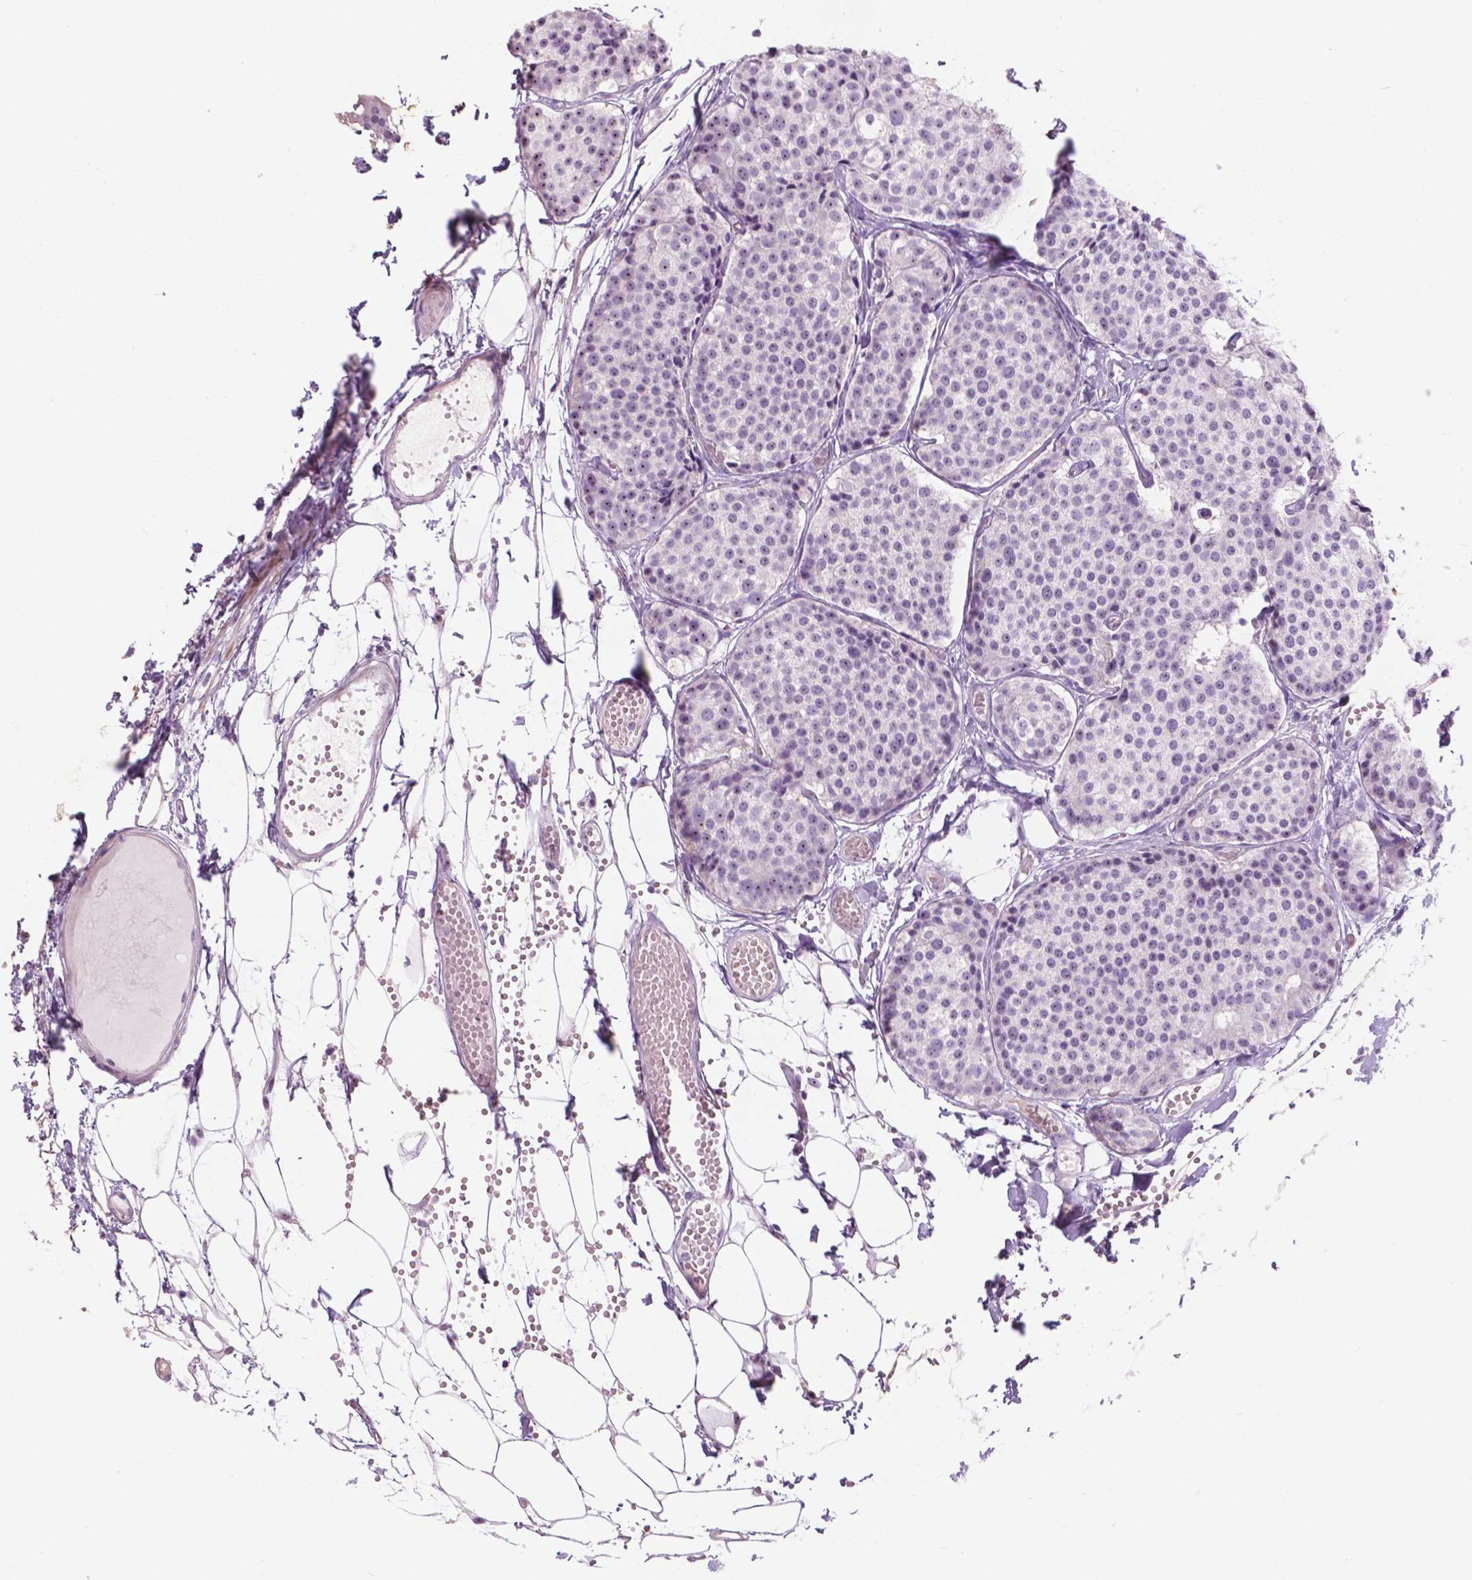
{"staining": {"intensity": "negative", "quantity": "none", "location": "none"}, "tissue": "carcinoid", "cell_type": "Tumor cells", "image_type": "cancer", "snomed": [{"axis": "morphology", "description": "Carcinoid, malignant, NOS"}, {"axis": "topography", "description": "Small intestine"}], "caption": "Malignant carcinoid was stained to show a protein in brown. There is no significant positivity in tumor cells. (DAB (3,3'-diaminobenzidine) immunohistochemistry (IHC) with hematoxylin counter stain).", "gene": "ZNF853", "patient": {"sex": "female", "age": 65}}